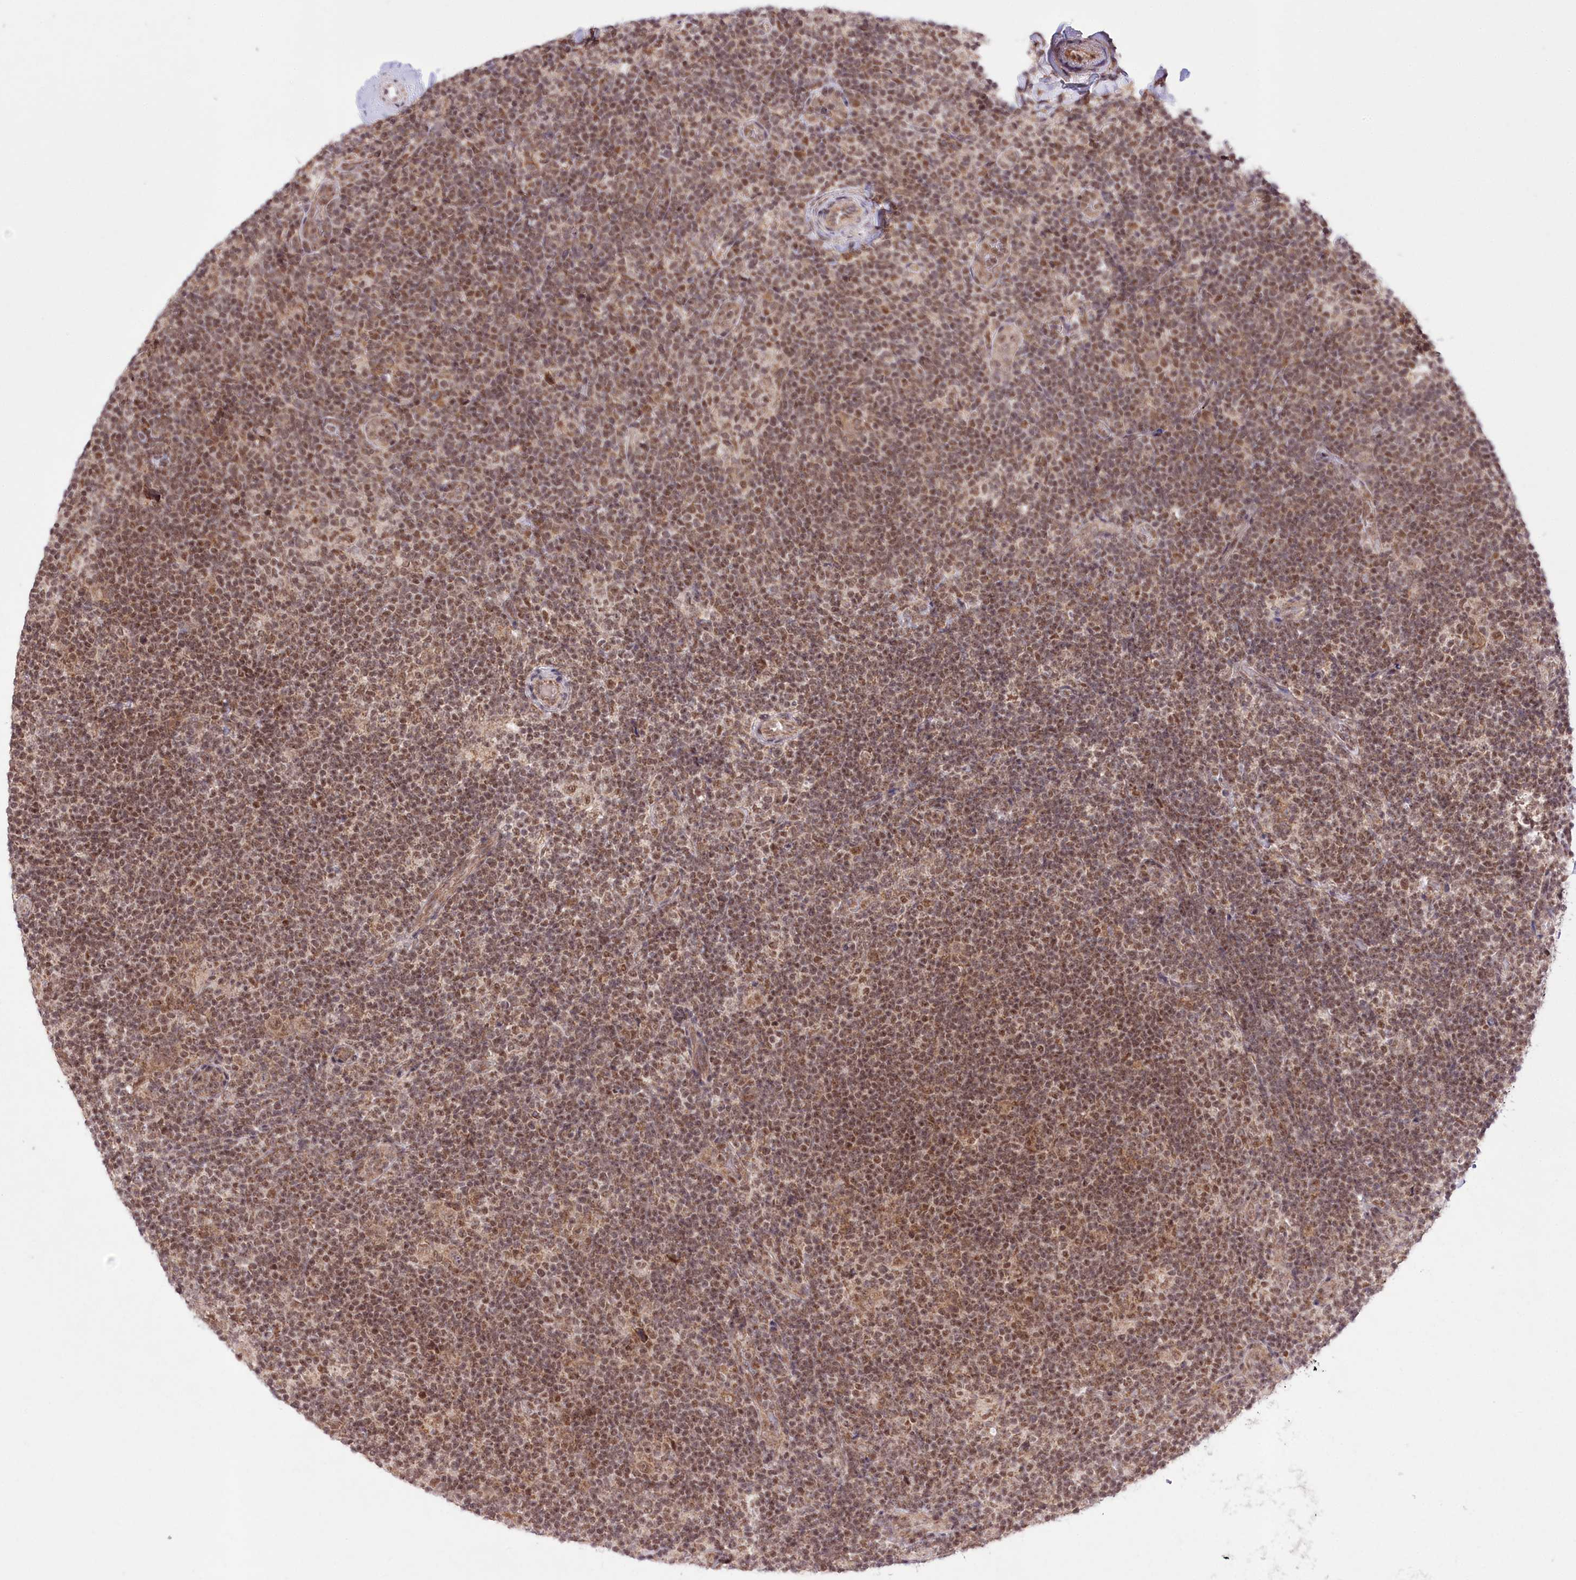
{"staining": {"intensity": "weak", "quantity": "<25%", "location": "cytoplasmic/membranous"}, "tissue": "lymphoma", "cell_type": "Tumor cells", "image_type": "cancer", "snomed": [{"axis": "morphology", "description": "Hodgkin's disease, NOS"}, {"axis": "topography", "description": "Lymph node"}], "caption": "The immunohistochemistry (IHC) histopathology image has no significant expression in tumor cells of lymphoma tissue.", "gene": "ZMAT2", "patient": {"sex": "female", "age": 57}}